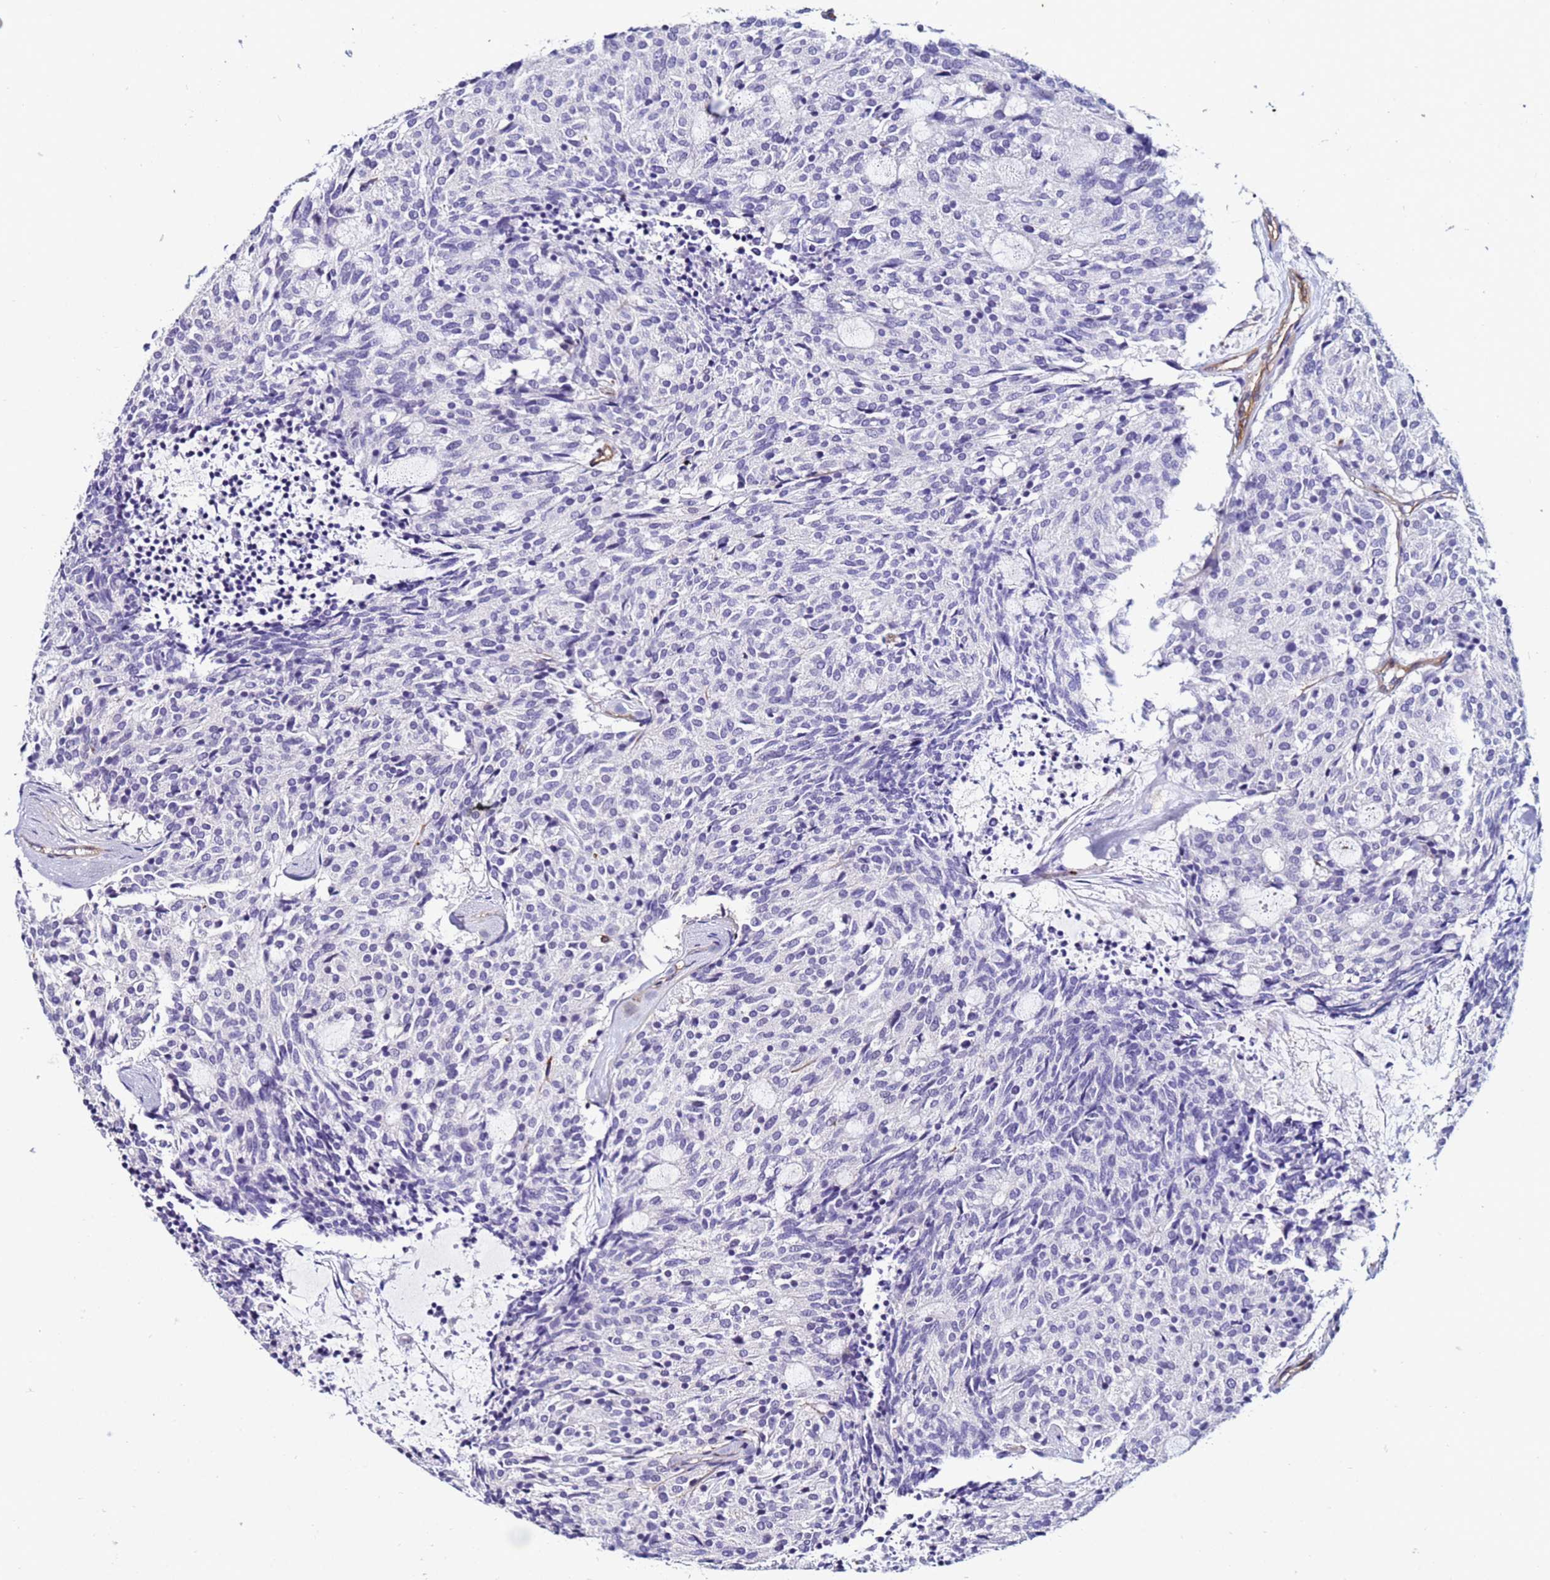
{"staining": {"intensity": "negative", "quantity": "none", "location": "none"}, "tissue": "carcinoid", "cell_type": "Tumor cells", "image_type": "cancer", "snomed": [{"axis": "morphology", "description": "Carcinoid, malignant, NOS"}, {"axis": "topography", "description": "Pancreas"}], "caption": "Photomicrograph shows no significant protein expression in tumor cells of carcinoid.", "gene": "DEFB104A", "patient": {"sex": "female", "age": 54}}